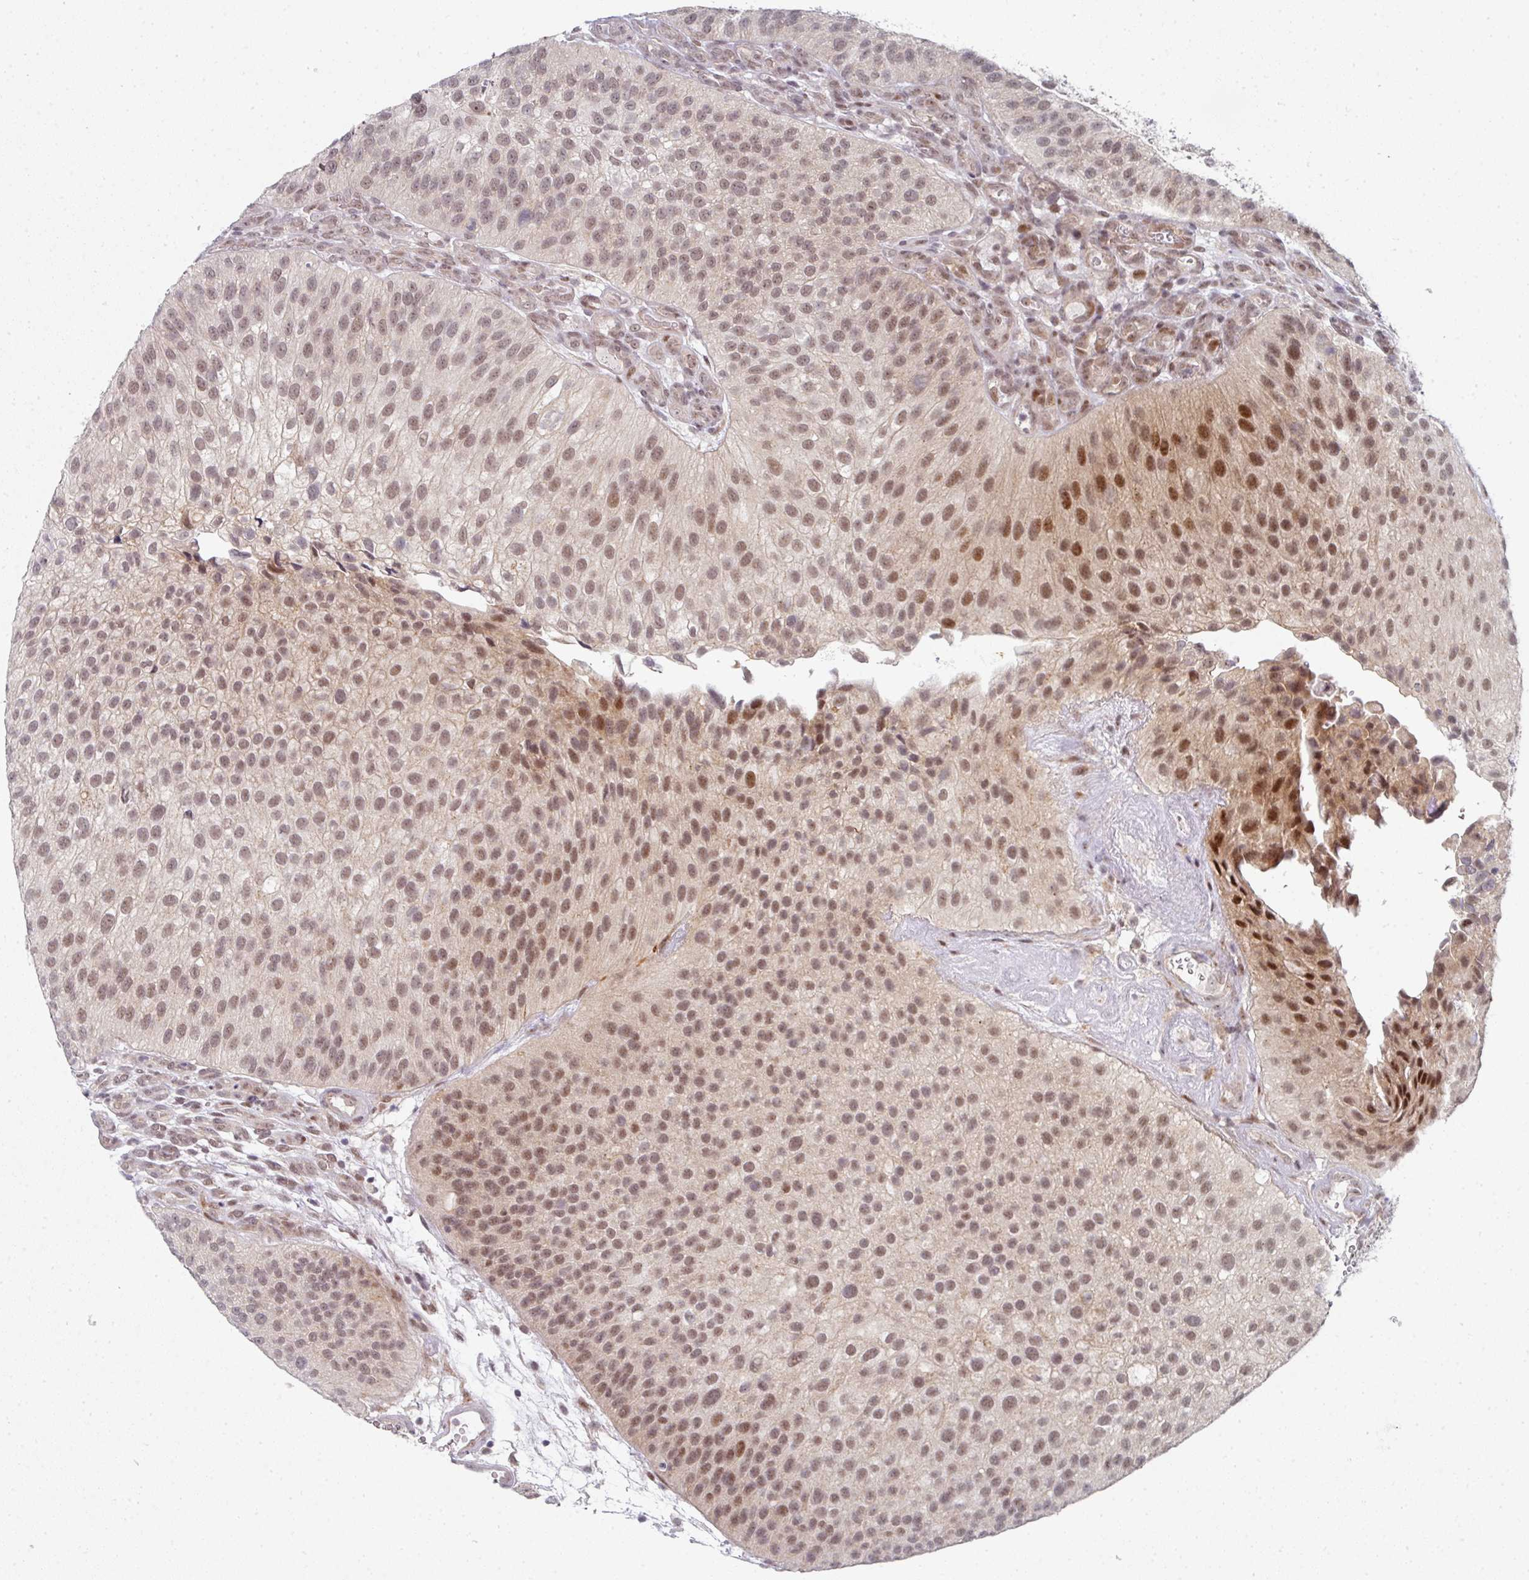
{"staining": {"intensity": "moderate", "quantity": ">75%", "location": "nuclear"}, "tissue": "urothelial cancer", "cell_type": "Tumor cells", "image_type": "cancer", "snomed": [{"axis": "morphology", "description": "Urothelial carcinoma, NOS"}, {"axis": "topography", "description": "Urinary bladder"}], "caption": "A medium amount of moderate nuclear expression is identified in about >75% of tumor cells in transitional cell carcinoma tissue. The staining is performed using DAB brown chromogen to label protein expression. The nuclei are counter-stained blue using hematoxylin.", "gene": "TMCC1", "patient": {"sex": "male", "age": 87}}